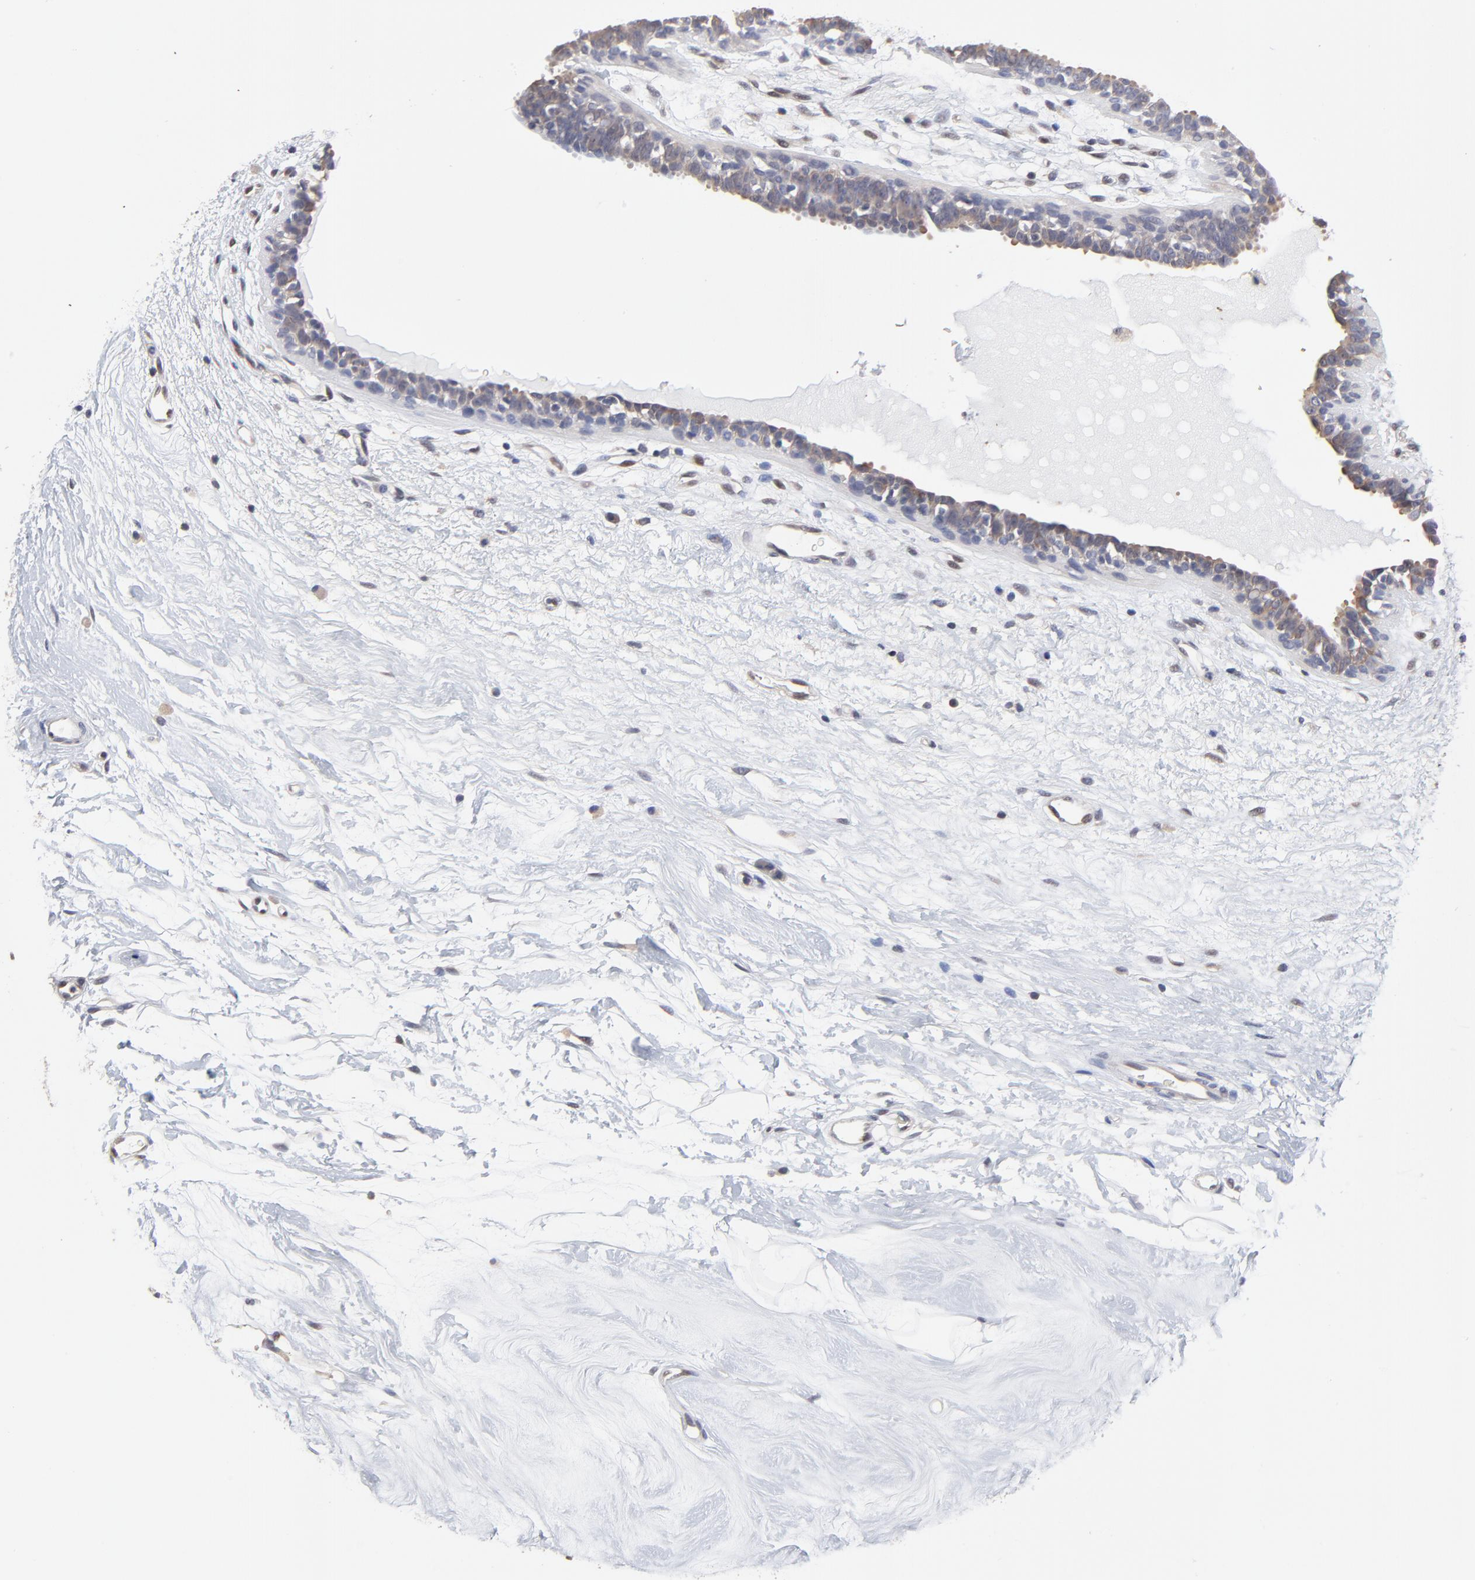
{"staining": {"intensity": "moderate", "quantity": ">75%", "location": "cytoplasmic/membranous"}, "tissue": "breast cancer", "cell_type": "Tumor cells", "image_type": "cancer", "snomed": [{"axis": "morphology", "description": "Duct carcinoma"}, {"axis": "topography", "description": "Breast"}], "caption": "Tumor cells reveal medium levels of moderate cytoplasmic/membranous staining in about >75% of cells in human breast infiltrating ductal carcinoma.", "gene": "CCT2", "patient": {"sex": "female", "age": 40}}